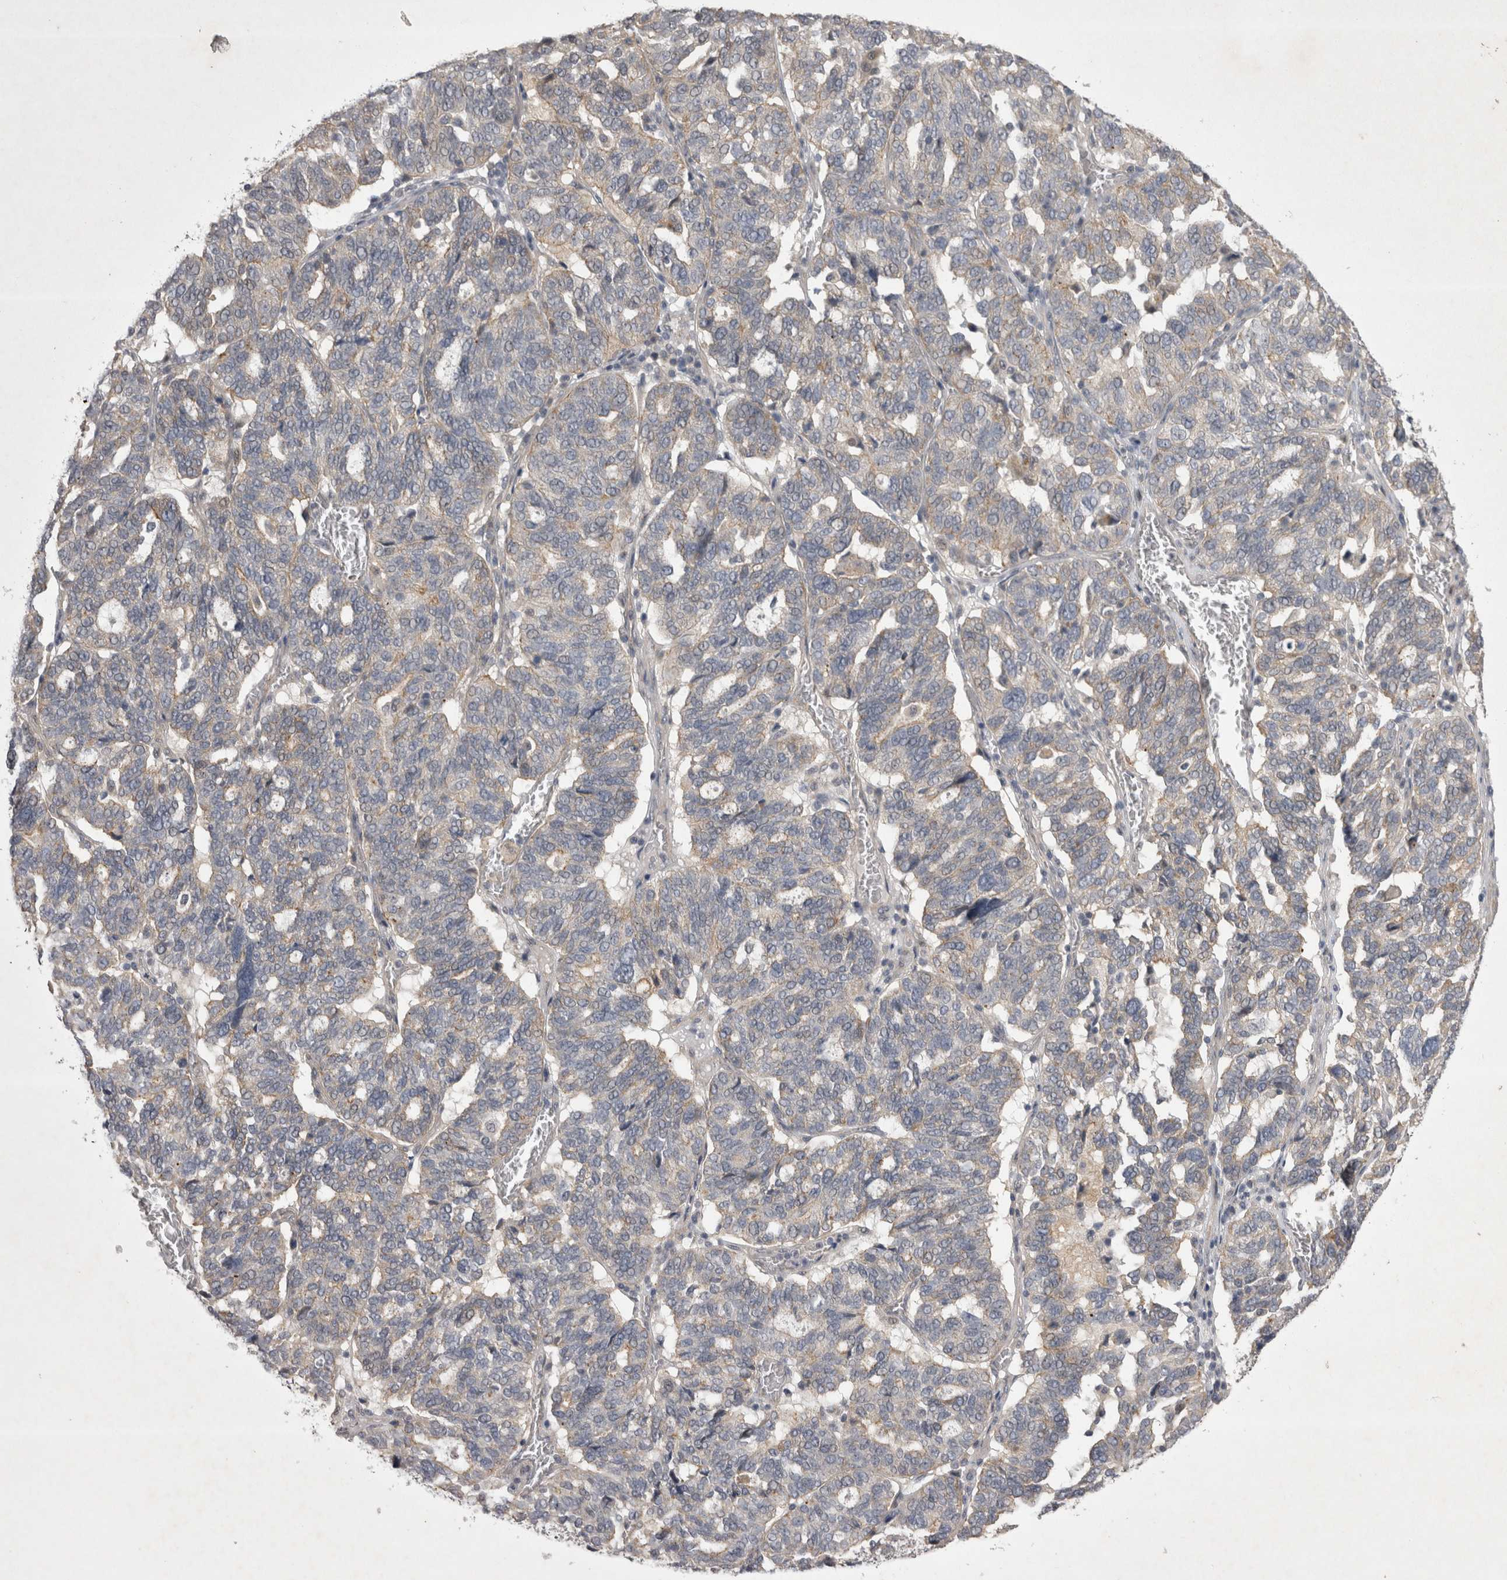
{"staining": {"intensity": "negative", "quantity": "none", "location": "none"}, "tissue": "ovarian cancer", "cell_type": "Tumor cells", "image_type": "cancer", "snomed": [{"axis": "morphology", "description": "Cystadenocarcinoma, serous, NOS"}, {"axis": "topography", "description": "Ovary"}], "caption": "DAB immunohistochemical staining of human ovarian cancer (serous cystadenocarcinoma) reveals no significant expression in tumor cells.", "gene": "CTBS", "patient": {"sex": "female", "age": 59}}